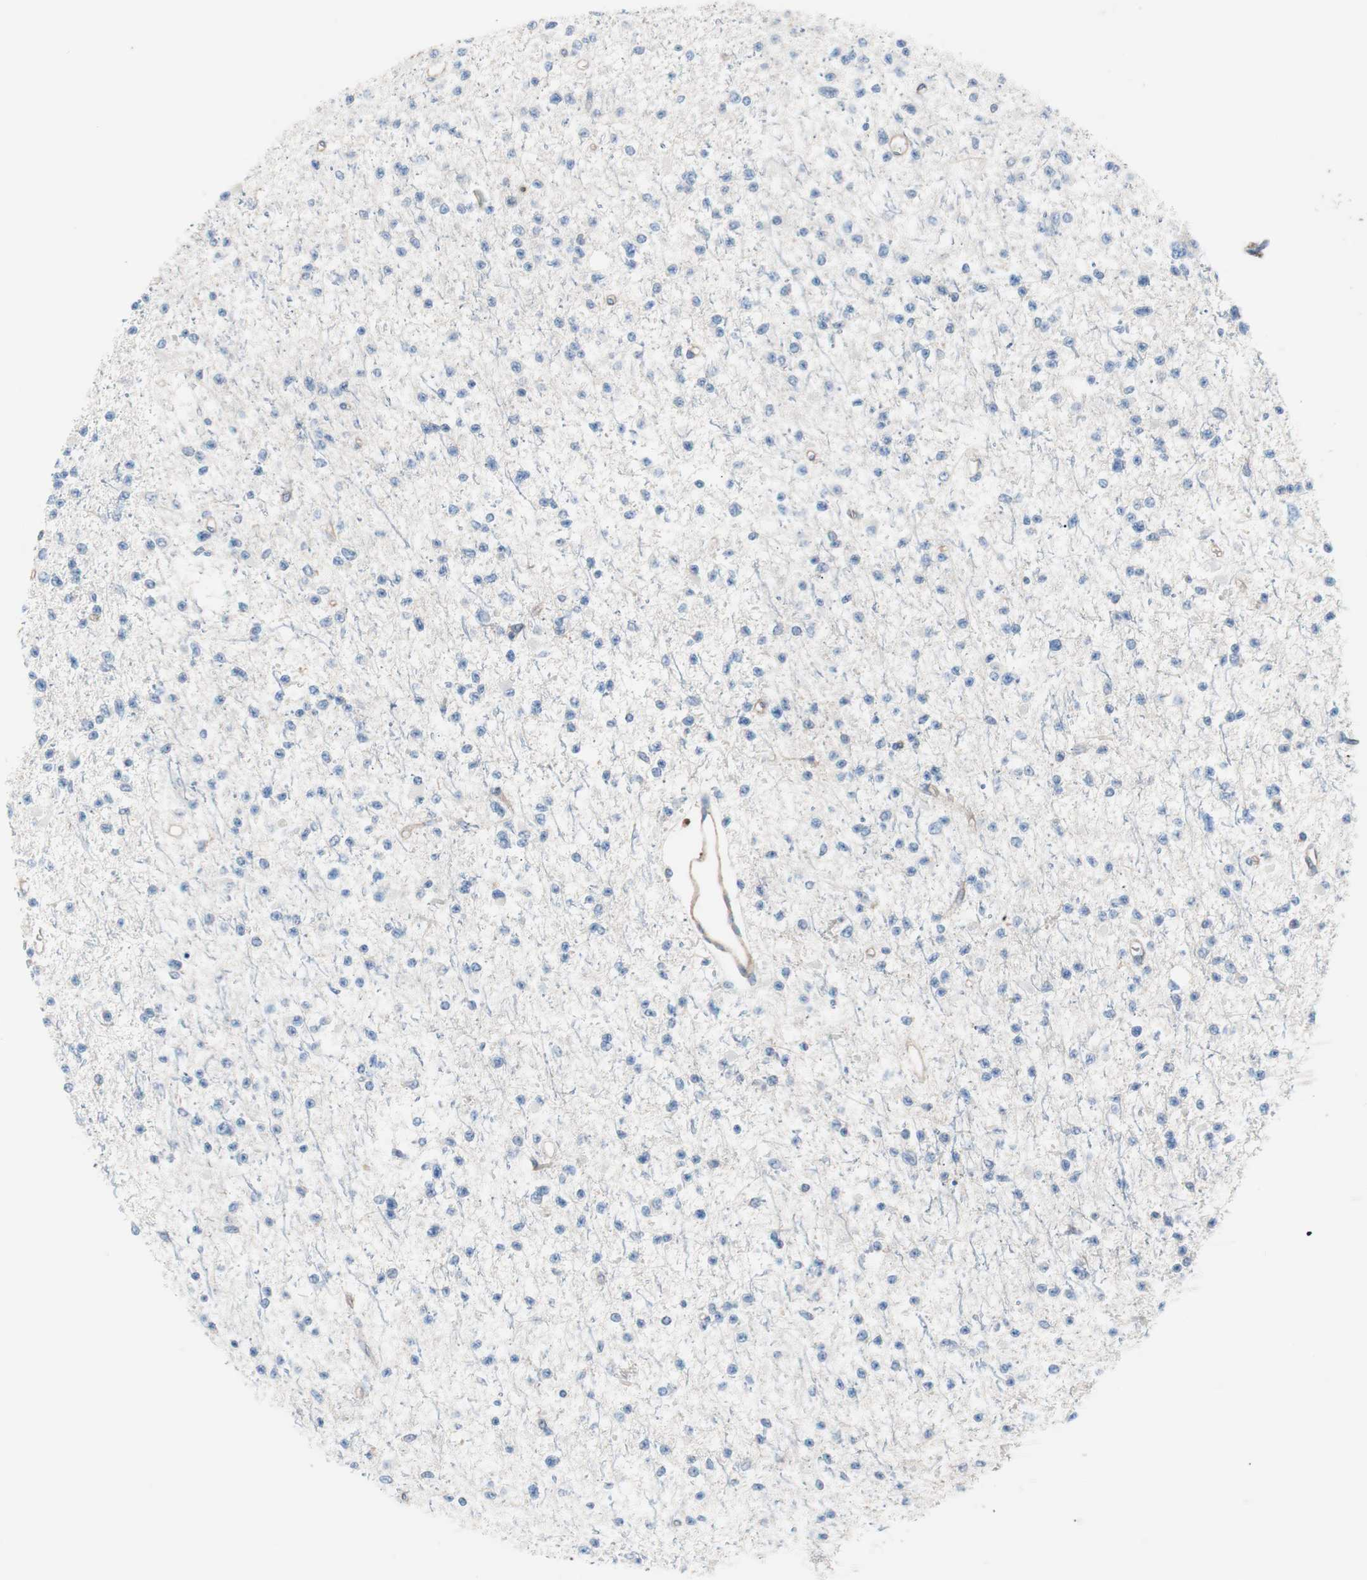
{"staining": {"intensity": "negative", "quantity": "none", "location": "none"}, "tissue": "glioma", "cell_type": "Tumor cells", "image_type": "cancer", "snomed": [{"axis": "morphology", "description": "Glioma, malignant, Low grade"}, {"axis": "topography", "description": "Brain"}], "caption": "Immunohistochemical staining of glioma shows no significant expression in tumor cells.", "gene": "GPR160", "patient": {"sex": "female", "age": 22}}